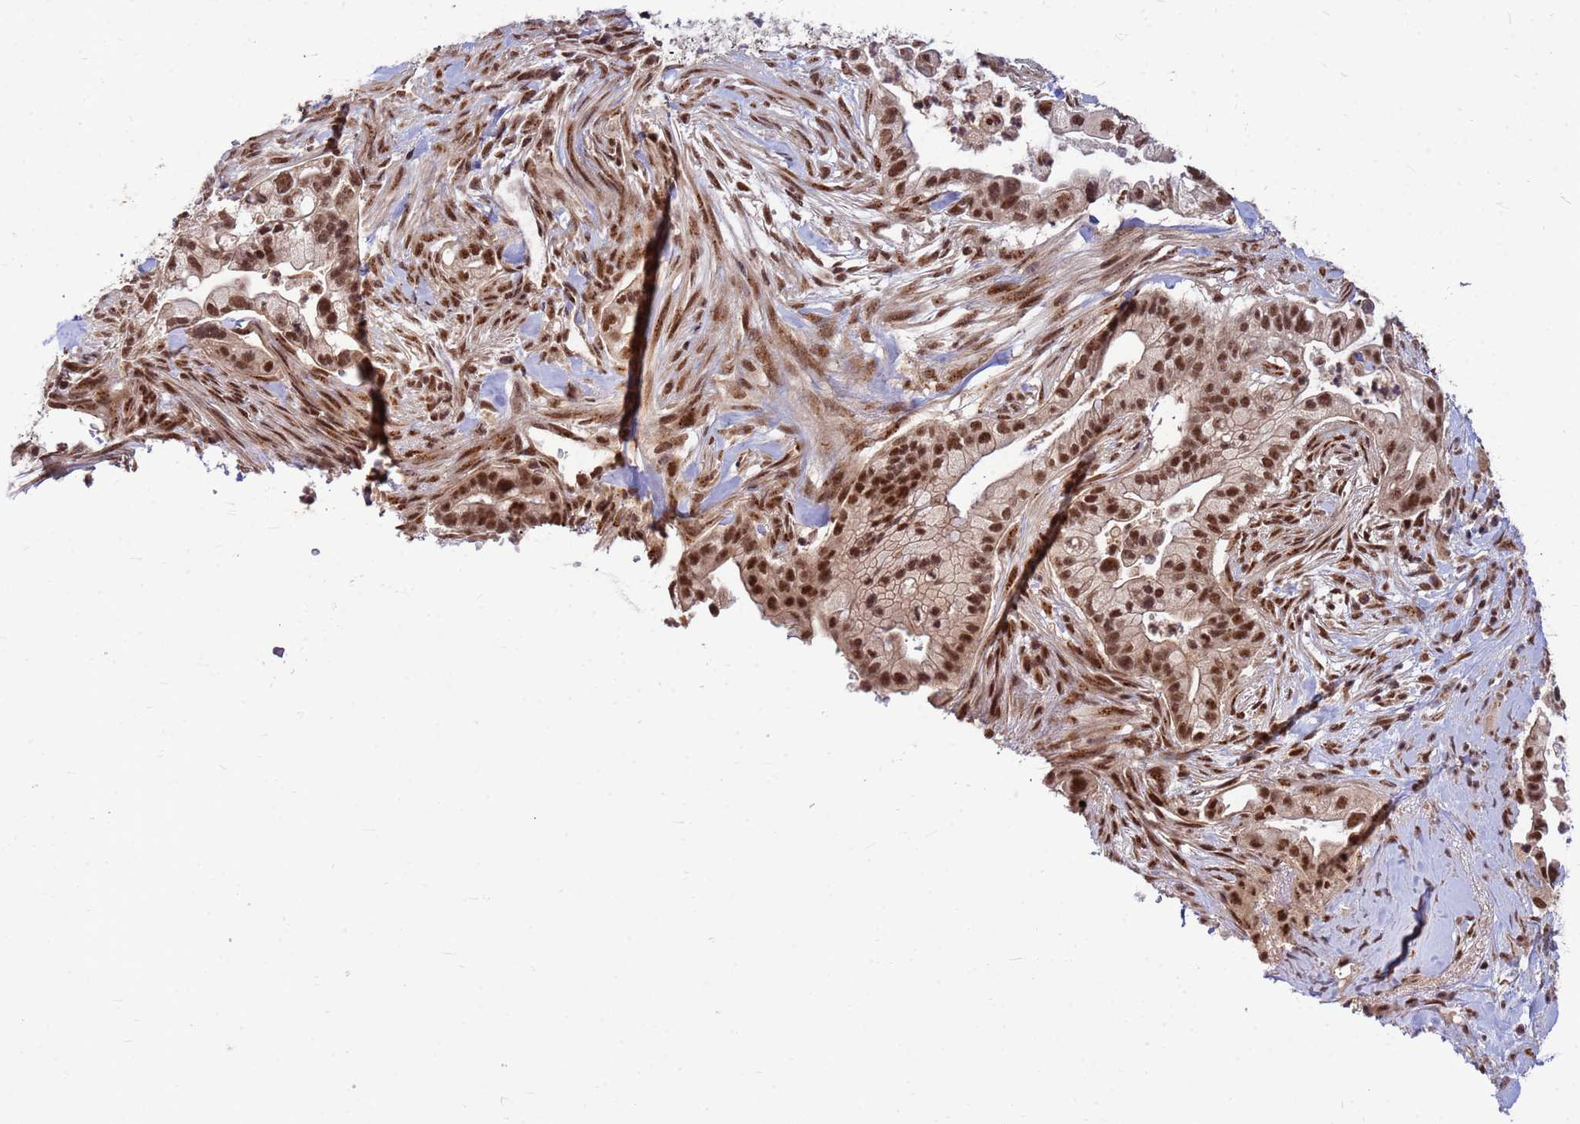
{"staining": {"intensity": "strong", "quantity": ">75%", "location": "nuclear"}, "tissue": "pancreatic cancer", "cell_type": "Tumor cells", "image_type": "cancer", "snomed": [{"axis": "morphology", "description": "Adenocarcinoma, NOS"}, {"axis": "topography", "description": "Pancreas"}], "caption": "Pancreatic adenocarcinoma stained for a protein reveals strong nuclear positivity in tumor cells.", "gene": "NCBP2", "patient": {"sex": "male", "age": 44}}